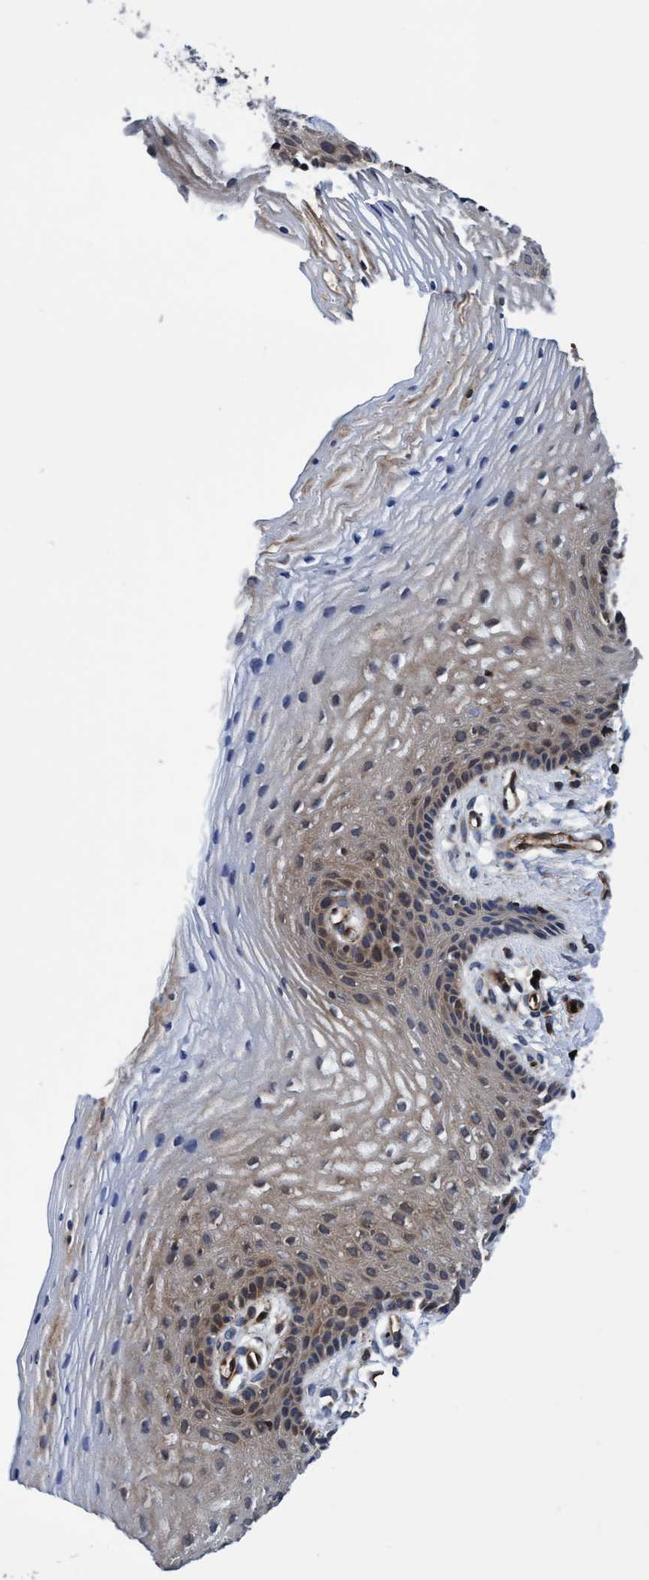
{"staining": {"intensity": "weak", "quantity": "25%-75%", "location": "cytoplasmic/membranous"}, "tissue": "vagina", "cell_type": "Squamous epithelial cells", "image_type": "normal", "snomed": [{"axis": "morphology", "description": "Normal tissue, NOS"}, {"axis": "topography", "description": "Vagina"}], "caption": "Protein staining of unremarkable vagina shows weak cytoplasmic/membranous expression in approximately 25%-75% of squamous epithelial cells. (brown staining indicates protein expression, while blue staining denotes nuclei).", "gene": "MCM3AP", "patient": {"sex": "female", "age": 32}}